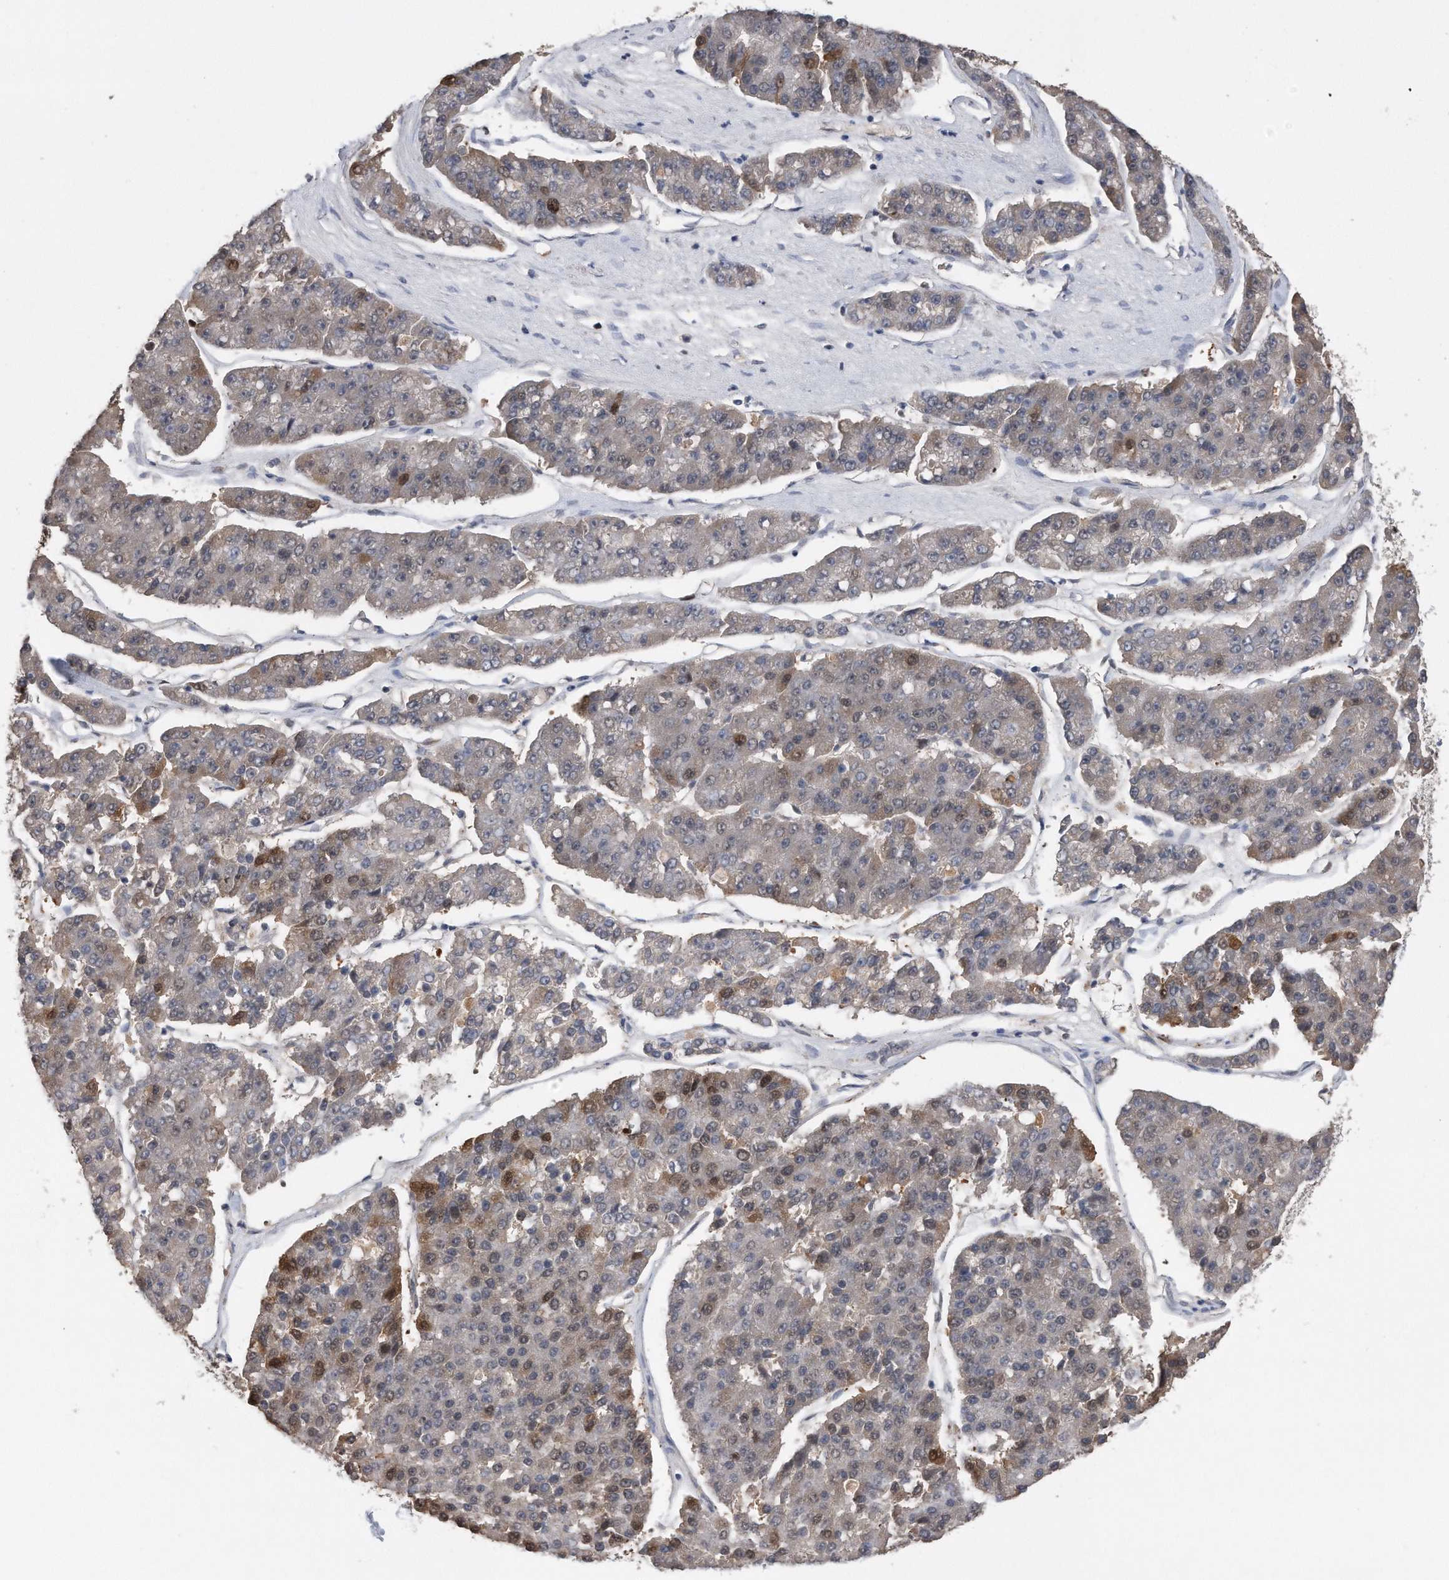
{"staining": {"intensity": "moderate", "quantity": "<25%", "location": "nuclear"}, "tissue": "pancreatic cancer", "cell_type": "Tumor cells", "image_type": "cancer", "snomed": [{"axis": "morphology", "description": "Adenocarcinoma, NOS"}, {"axis": "topography", "description": "Pancreas"}], "caption": "High-power microscopy captured an immunohistochemistry image of pancreatic cancer, revealing moderate nuclear positivity in approximately <25% of tumor cells.", "gene": "PCNA", "patient": {"sex": "male", "age": 50}}